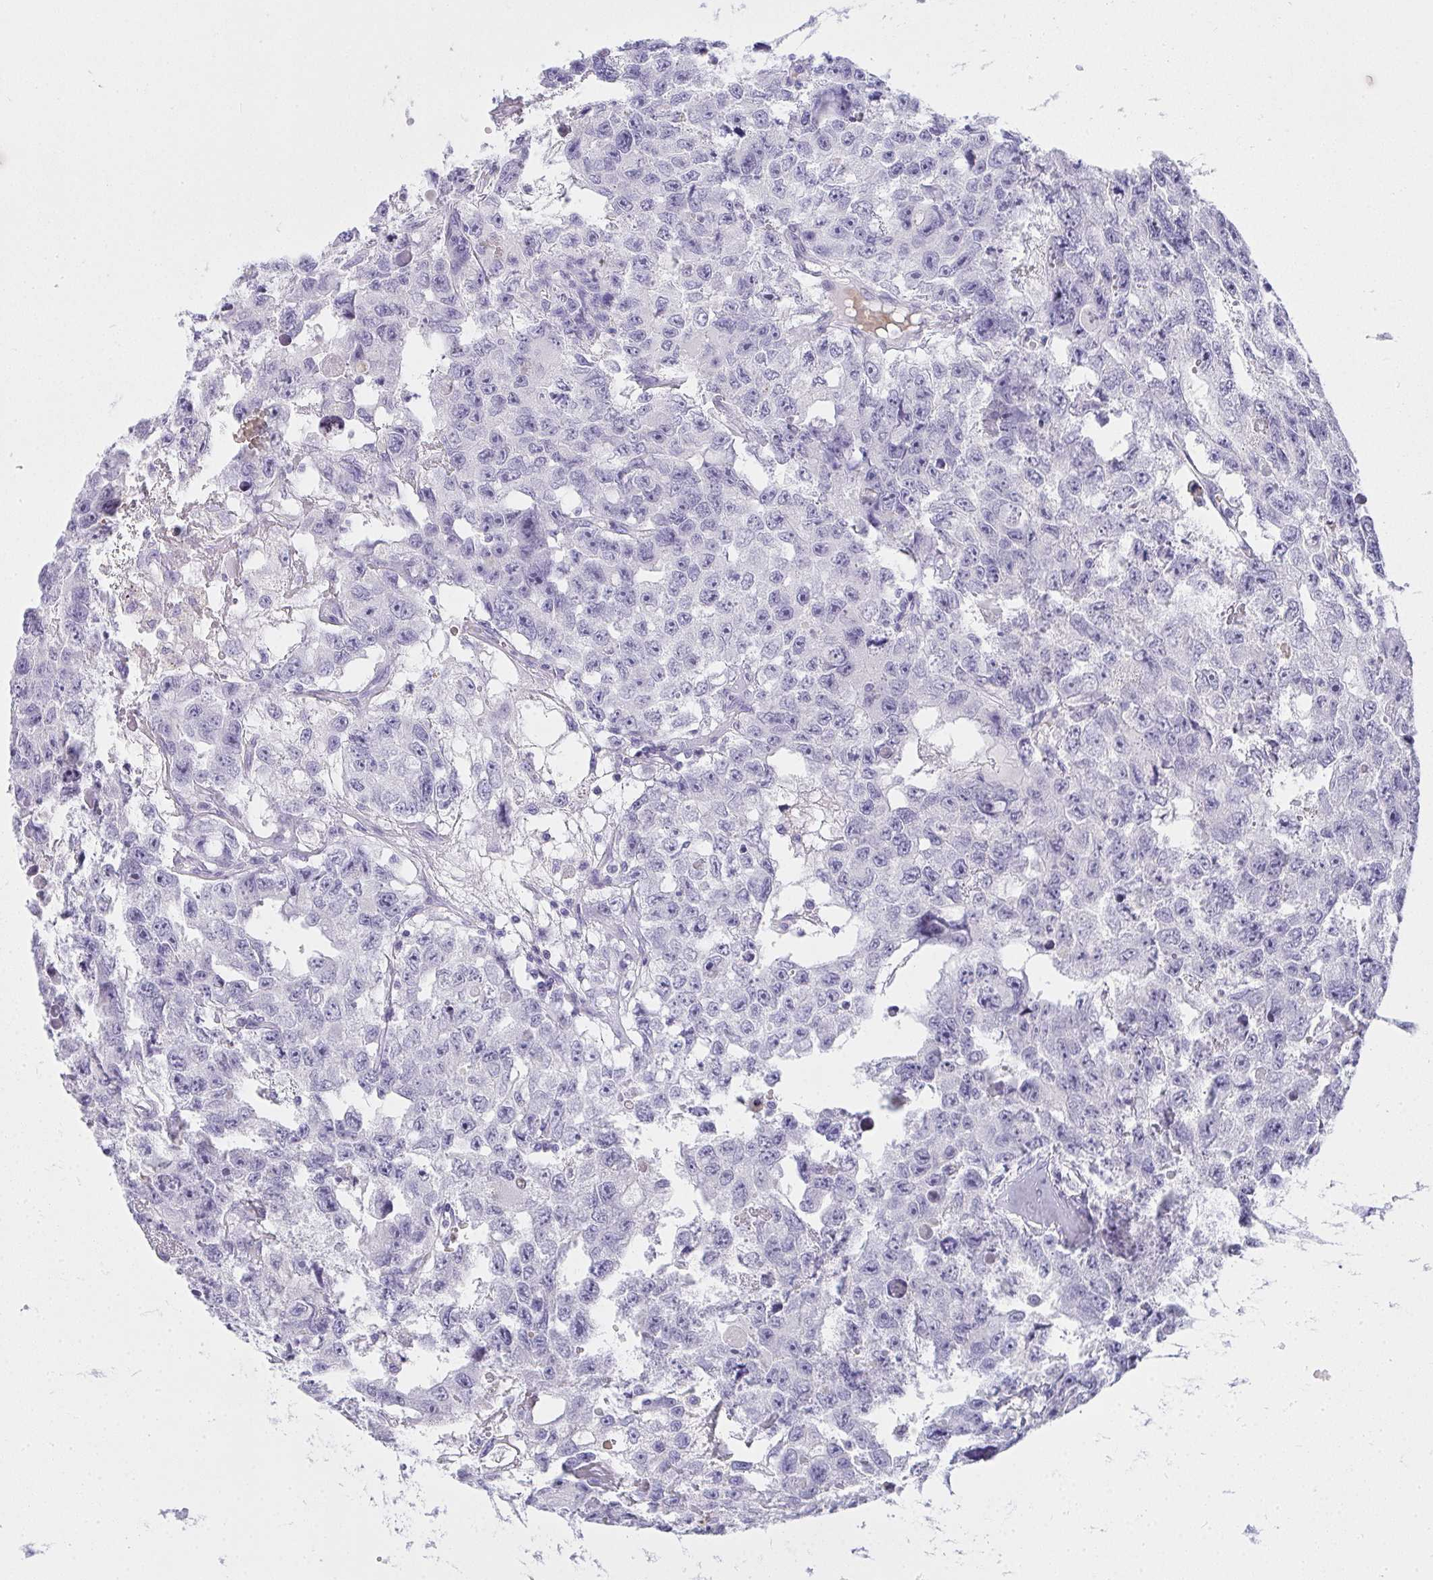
{"staining": {"intensity": "negative", "quantity": "none", "location": "none"}, "tissue": "testis cancer", "cell_type": "Tumor cells", "image_type": "cancer", "snomed": [{"axis": "morphology", "description": "Seminoma, NOS"}, {"axis": "topography", "description": "Testis"}], "caption": "High power microscopy photomicrograph of an immunohistochemistry photomicrograph of testis cancer, revealing no significant expression in tumor cells. (Immunohistochemistry (ihc), brightfield microscopy, high magnification).", "gene": "ZNF182", "patient": {"sex": "male", "age": 26}}